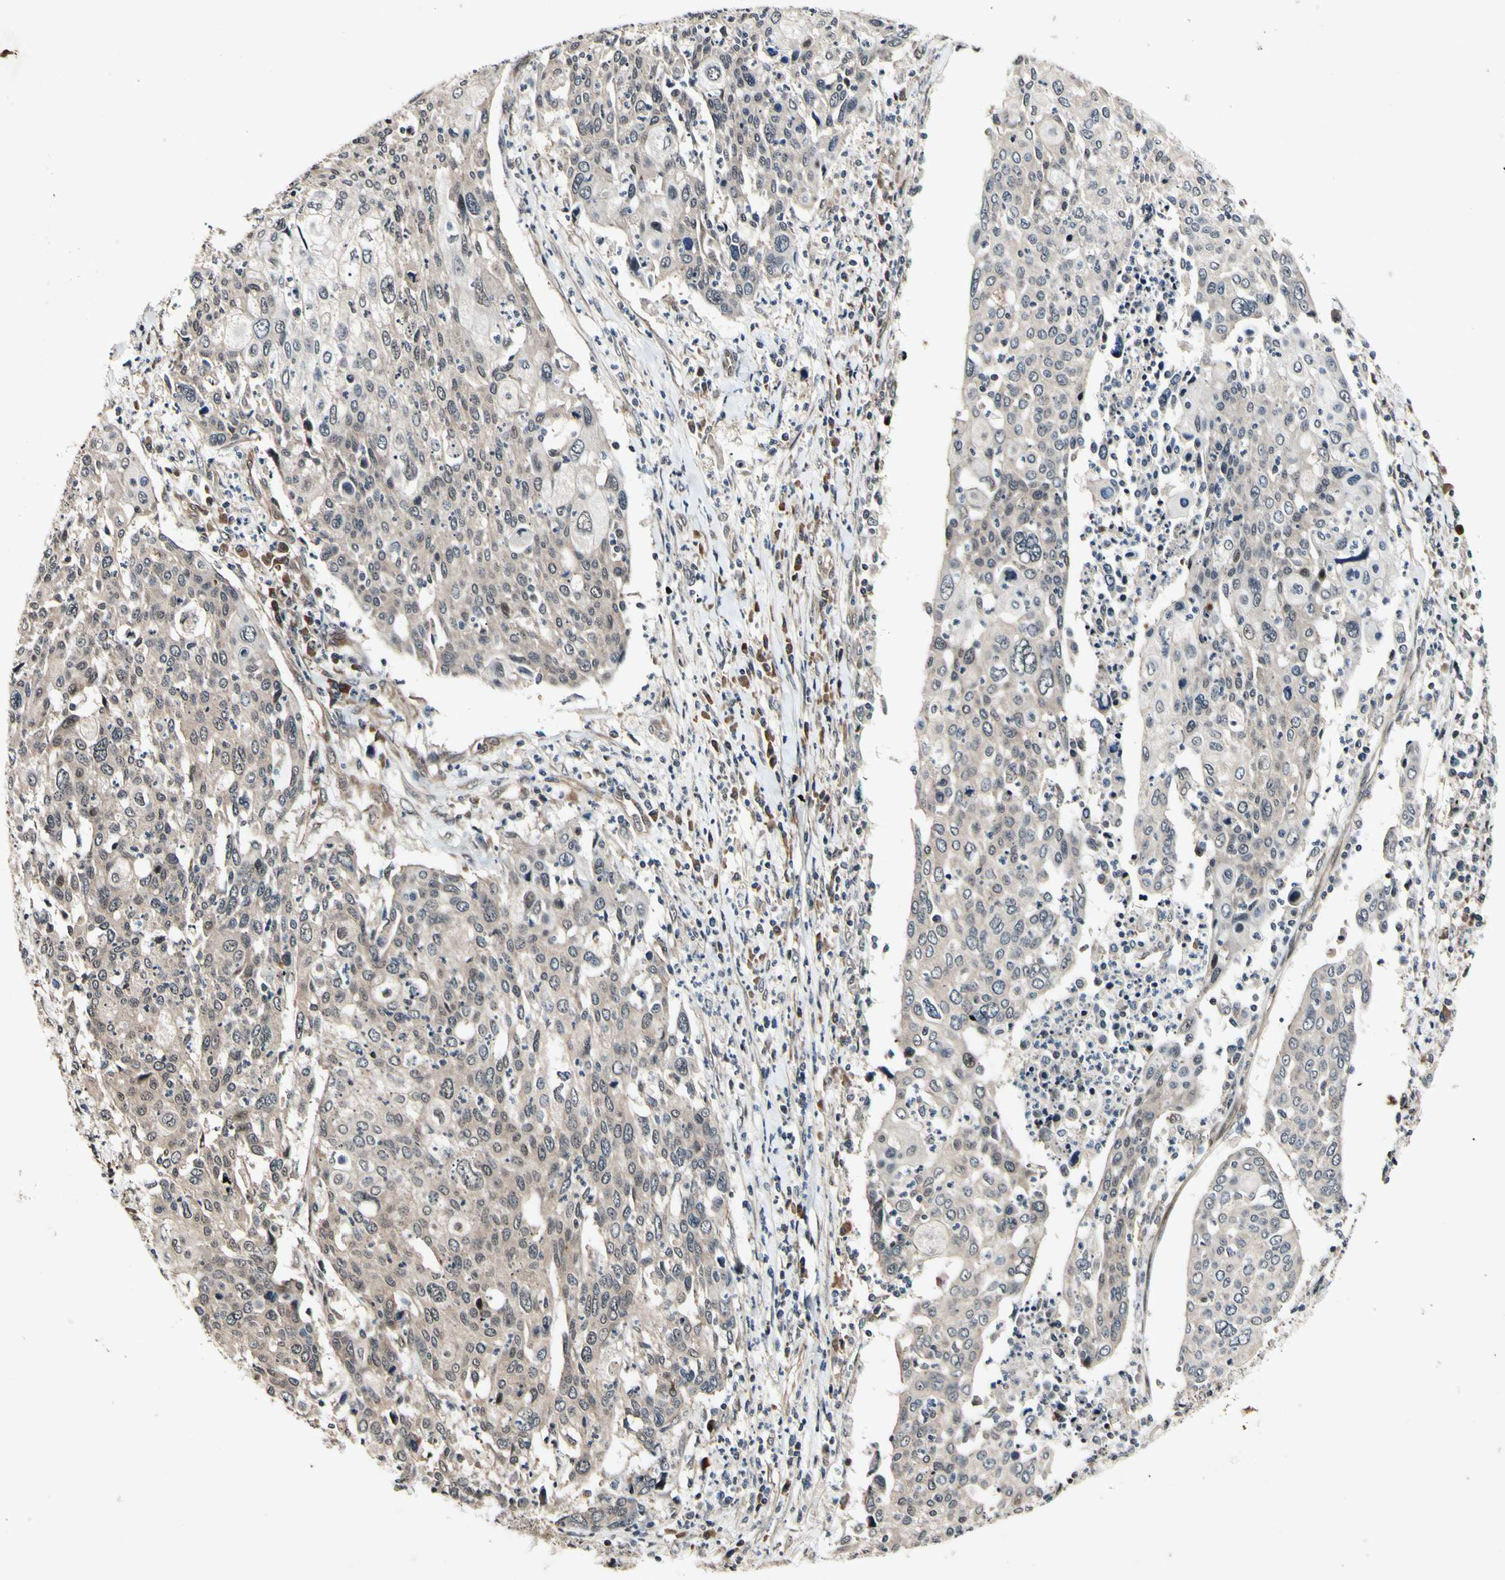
{"staining": {"intensity": "moderate", "quantity": ">75%", "location": "cytoplasmic/membranous"}, "tissue": "cervical cancer", "cell_type": "Tumor cells", "image_type": "cancer", "snomed": [{"axis": "morphology", "description": "Squamous cell carcinoma, NOS"}, {"axis": "topography", "description": "Cervix"}], "caption": "This photomicrograph reveals IHC staining of cervical cancer, with medium moderate cytoplasmic/membranous expression in about >75% of tumor cells.", "gene": "CSNK1E", "patient": {"sex": "female", "age": 40}}